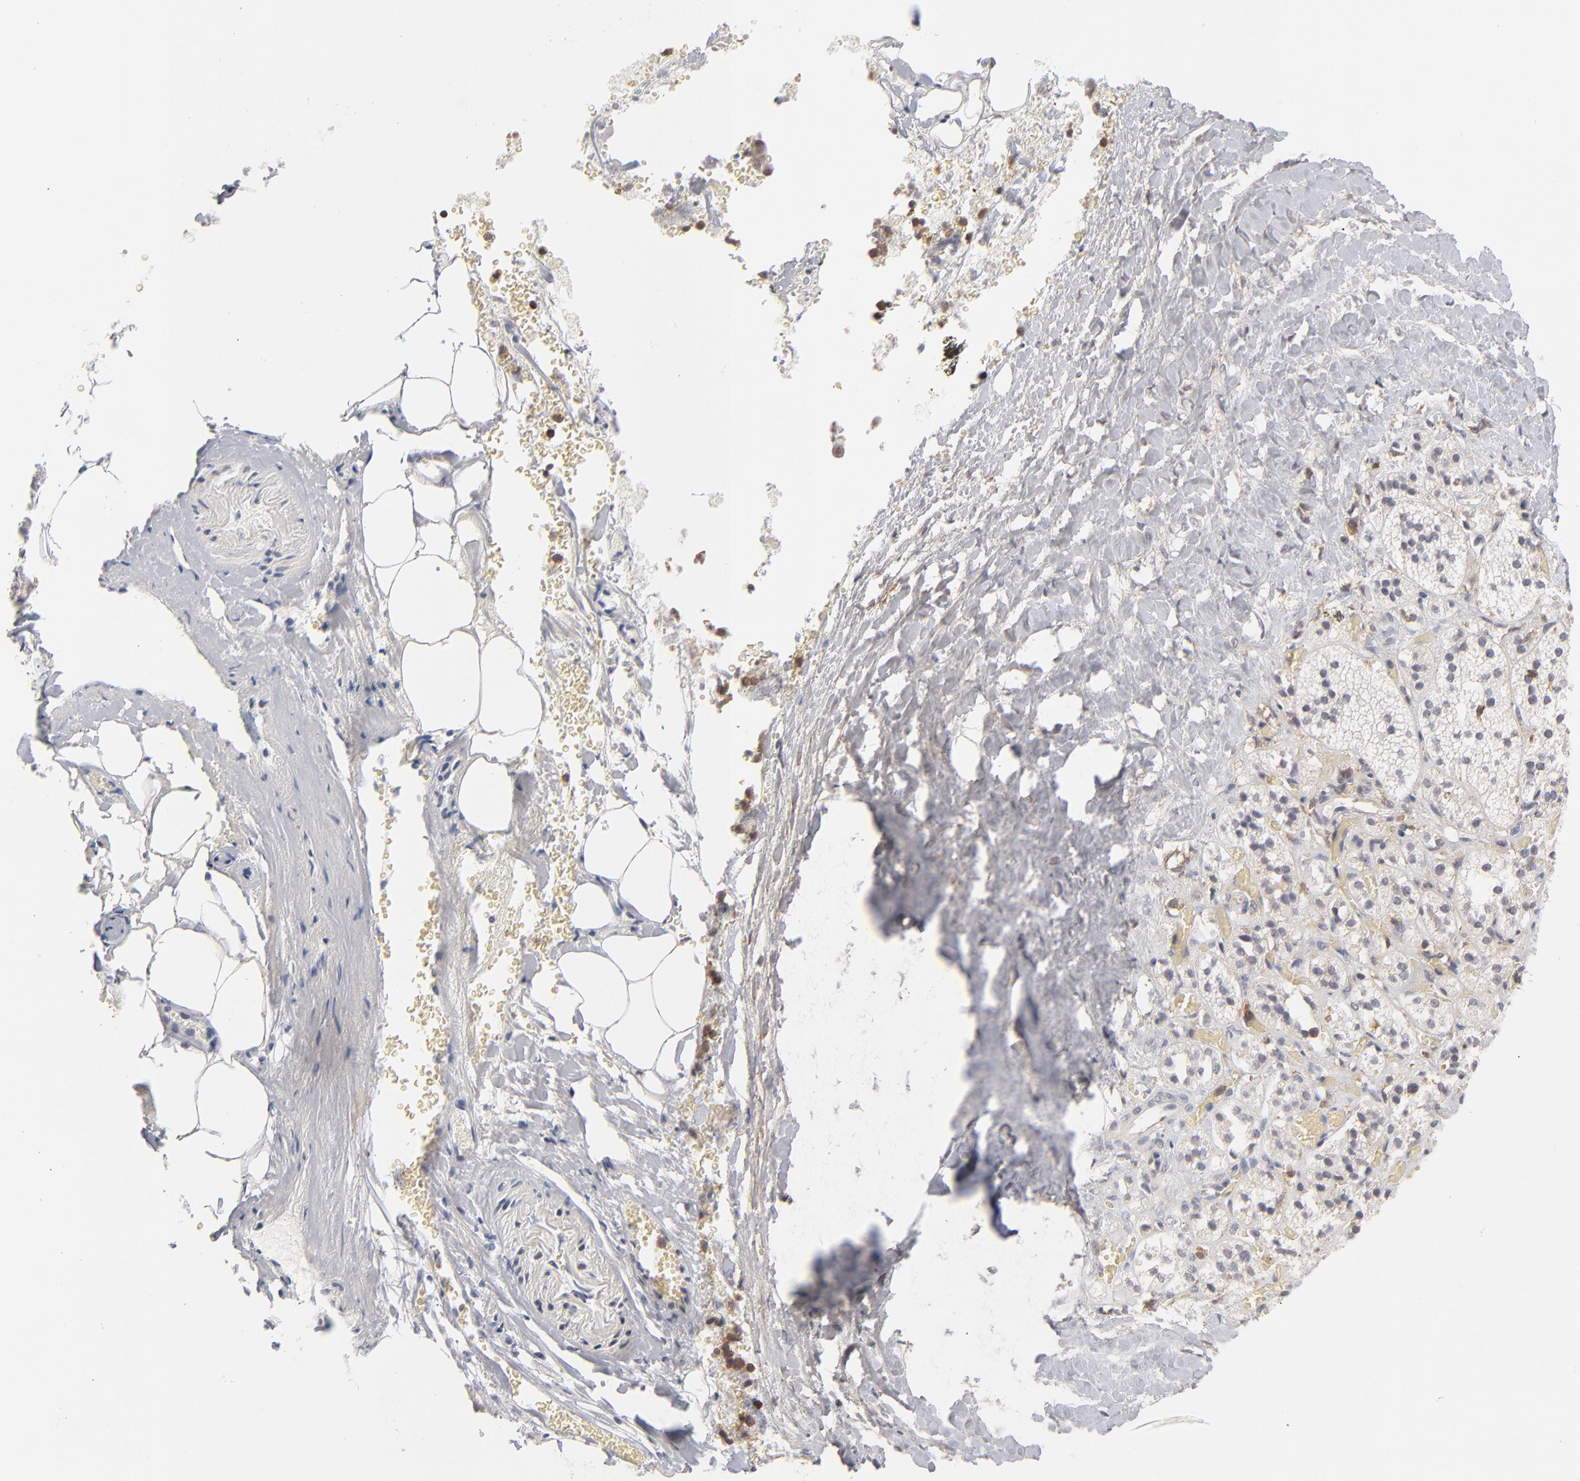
{"staining": {"intensity": "negative", "quantity": "none", "location": "none"}, "tissue": "adrenal gland", "cell_type": "Glandular cells", "image_type": "normal", "snomed": [{"axis": "morphology", "description": "Normal tissue, NOS"}, {"axis": "topography", "description": "Adrenal gland"}], "caption": "Benign adrenal gland was stained to show a protein in brown. There is no significant staining in glandular cells. (Brightfield microscopy of DAB immunohistochemistry (IHC) at high magnification).", "gene": "WIPF1", "patient": {"sex": "female", "age": 71}}